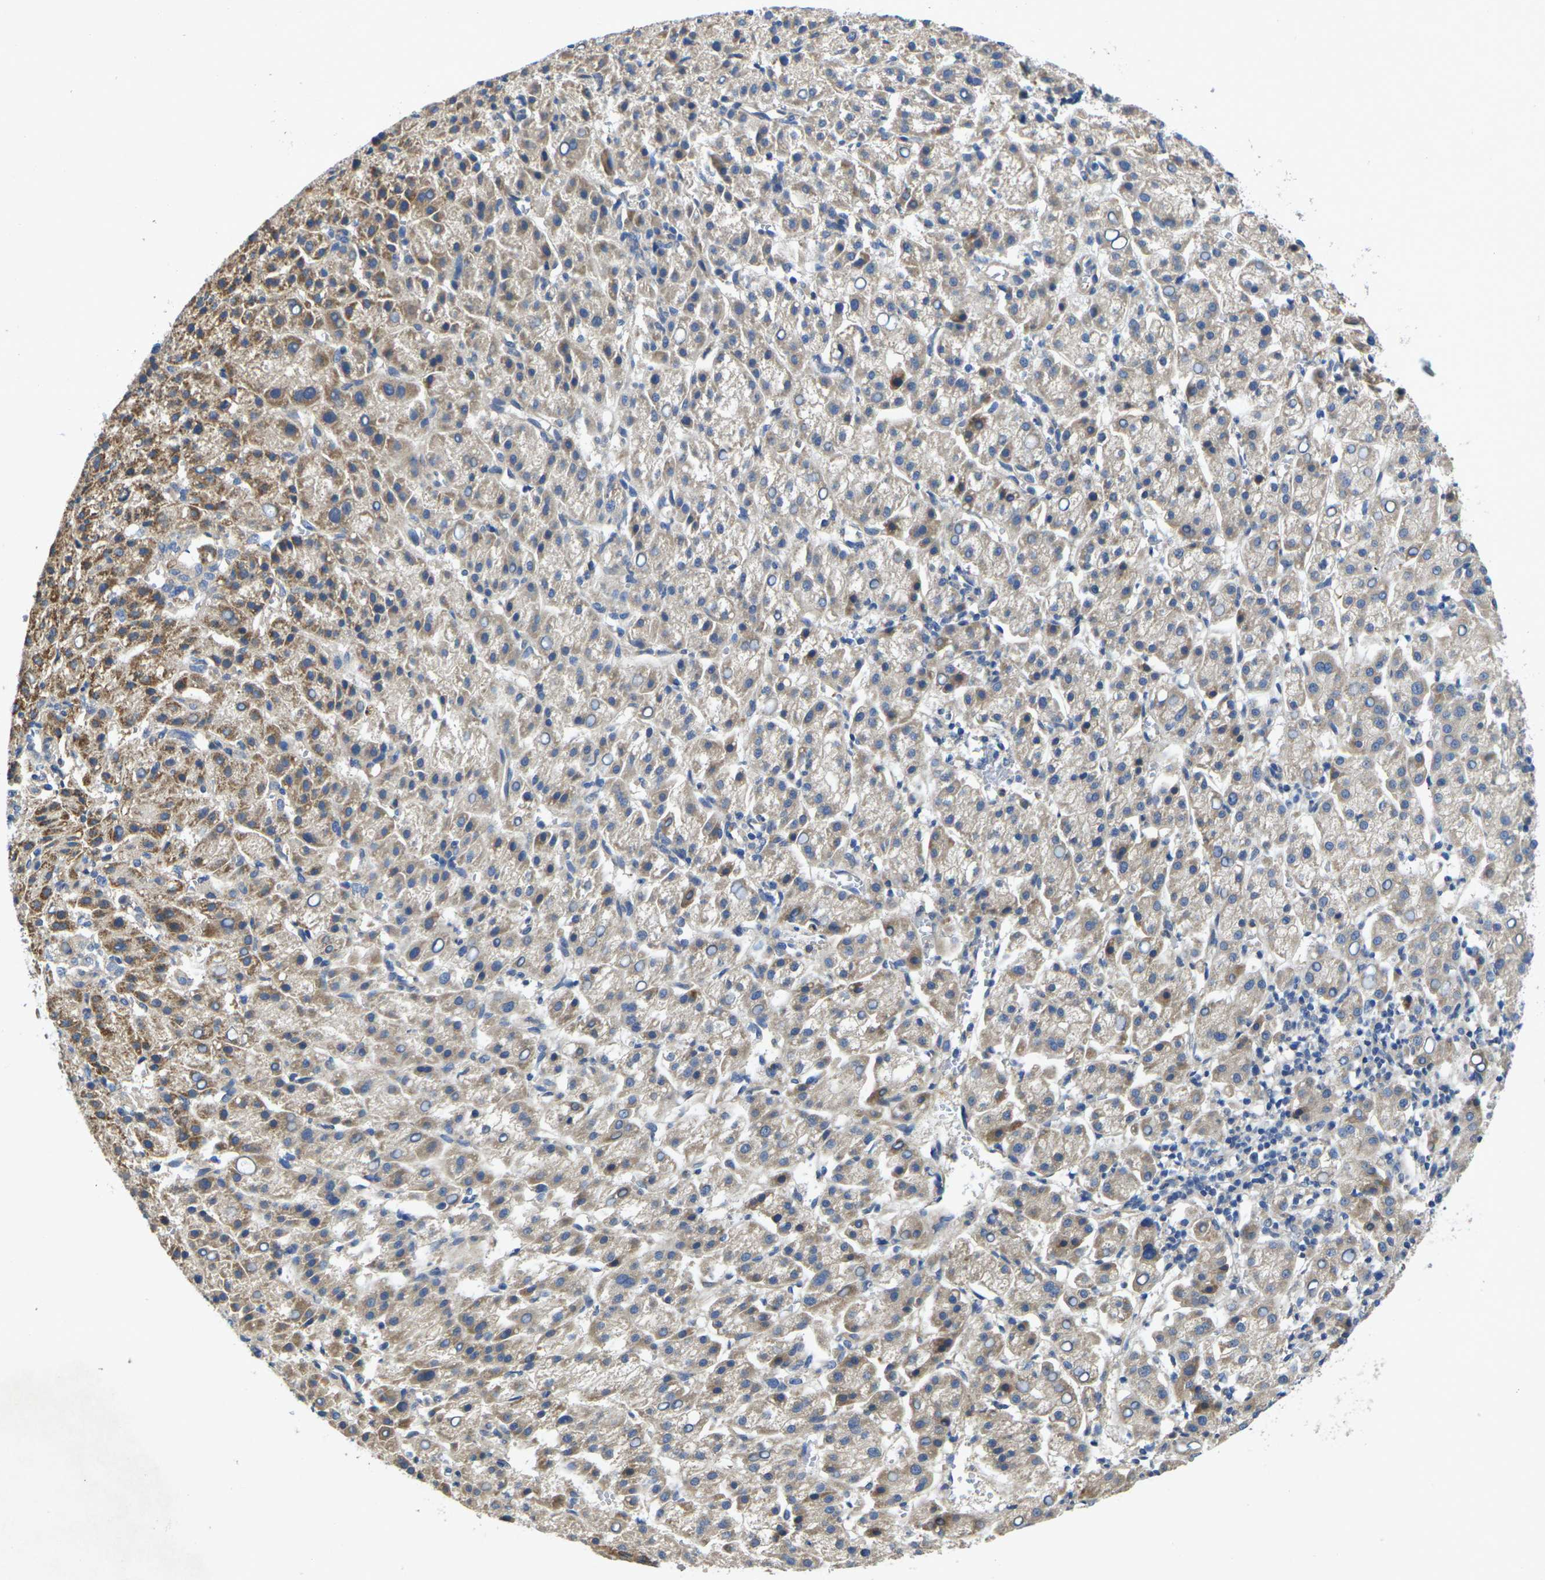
{"staining": {"intensity": "moderate", "quantity": "<25%", "location": "cytoplasmic/membranous"}, "tissue": "liver cancer", "cell_type": "Tumor cells", "image_type": "cancer", "snomed": [{"axis": "morphology", "description": "Carcinoma, Hepatocellular, NOS"}, {"axis": "topography", "description": "Liver"}], "caption": "Immunohistochemistry (DAB) staining of hepatocellular carcinoma (liver) exhibits moderate cytoplasmic/membranous protein positivity in approximately <25% of tumor cells.", "gene": "KIF1B", "patient": {"sex": "female", "age": 58}}